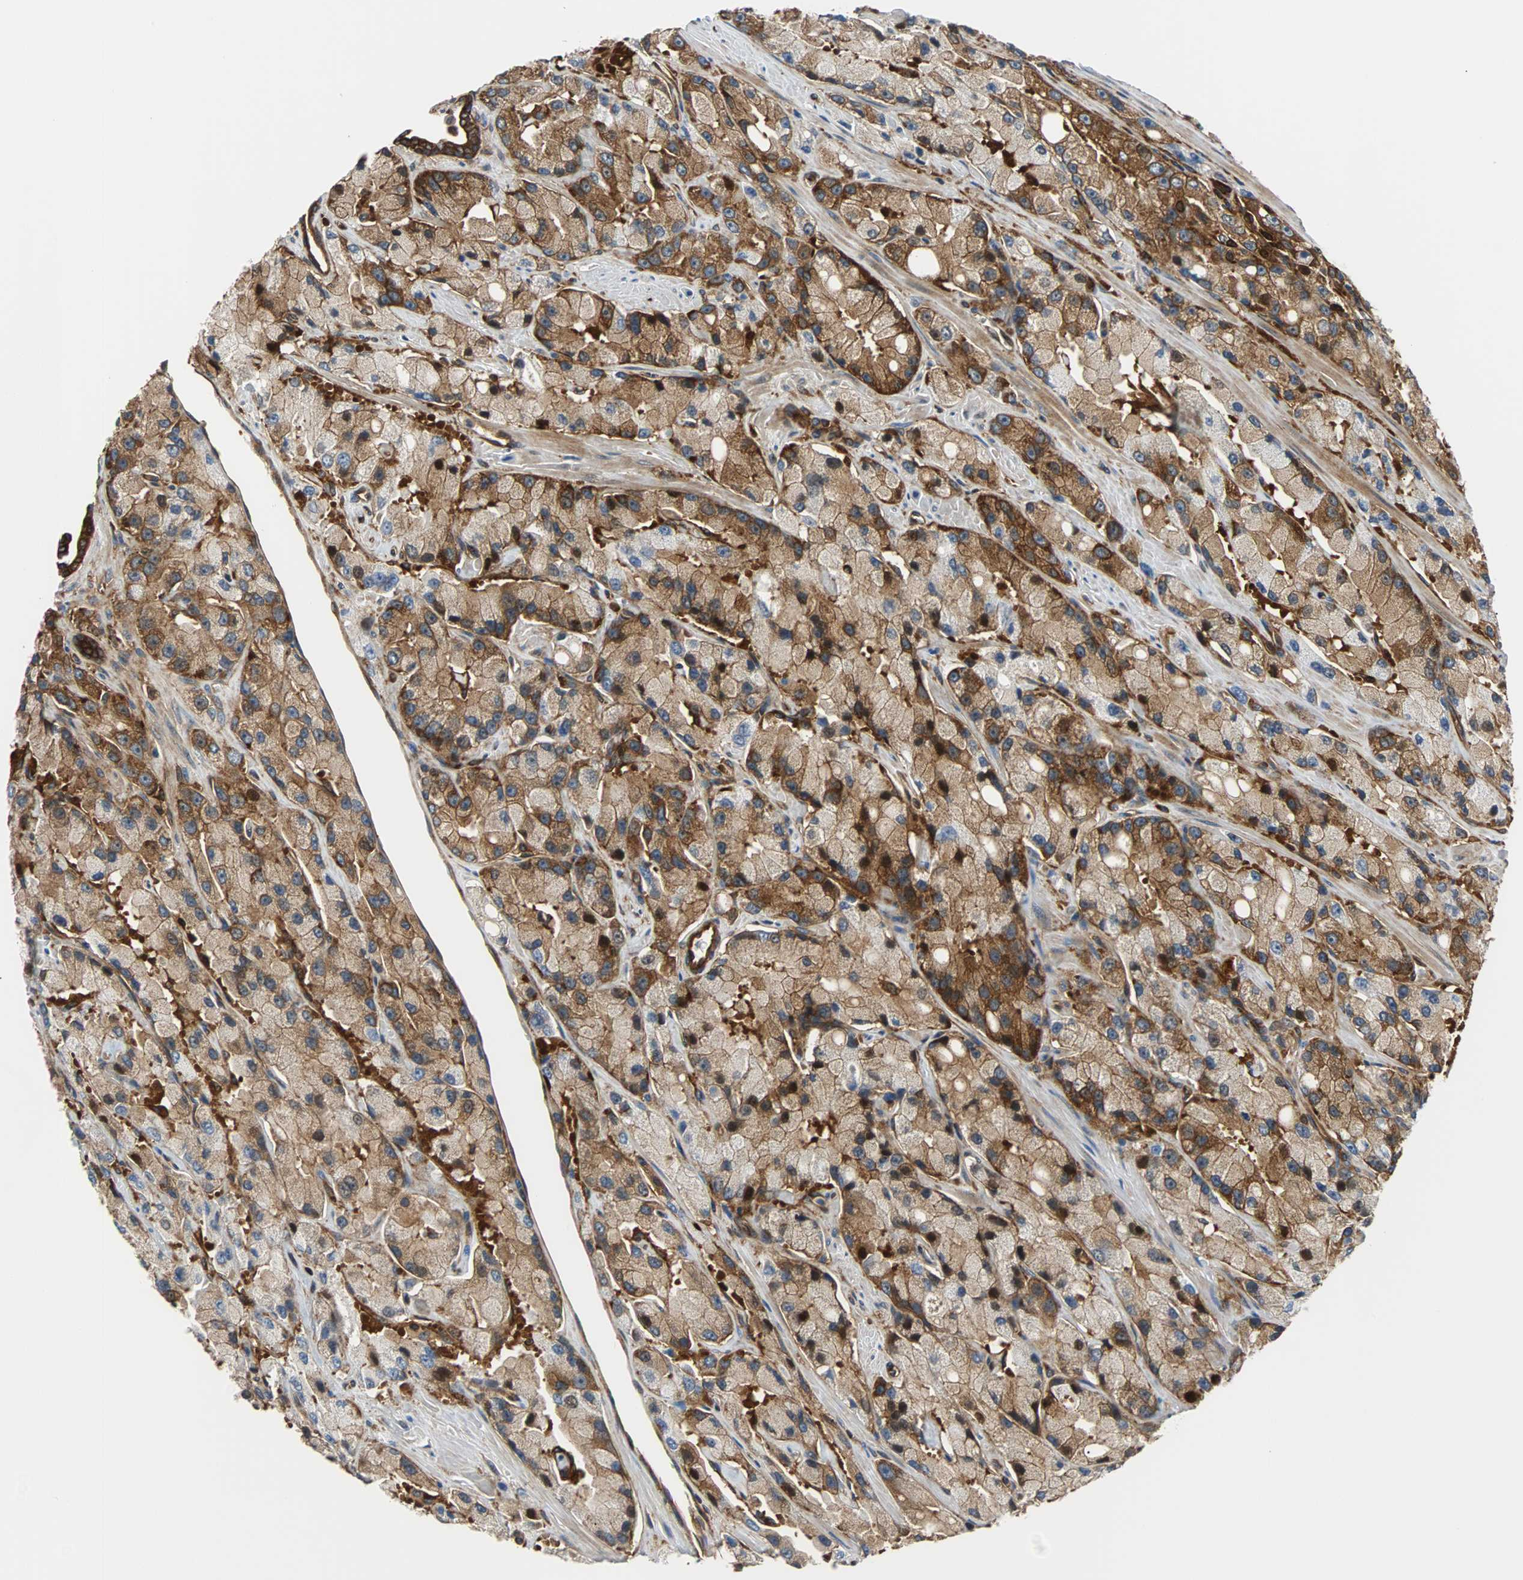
{"staining": {"intensity": "strong", "quantity": "25%-75%", "location": "cytoplasmic/membranous"}, "tissue": "prostate cancer", "cell_type": "Tumor cells", "image_type": "cancer", "snomed": [{"axis": "morphology", "description": "Adenocarcinoma, High grade"}, {"axis": "topography", "description": "Prostate"}], "caption": "Prostate cancer (adenocarcinoma (high-grade)) tissue shows strong cytoplasmic/membranous positivity in approximately 25%-75% of tumor cells, visualized by immunohistochemistry.", "gene": "RELA", "patient": {"sex": "male", "age": 58}}